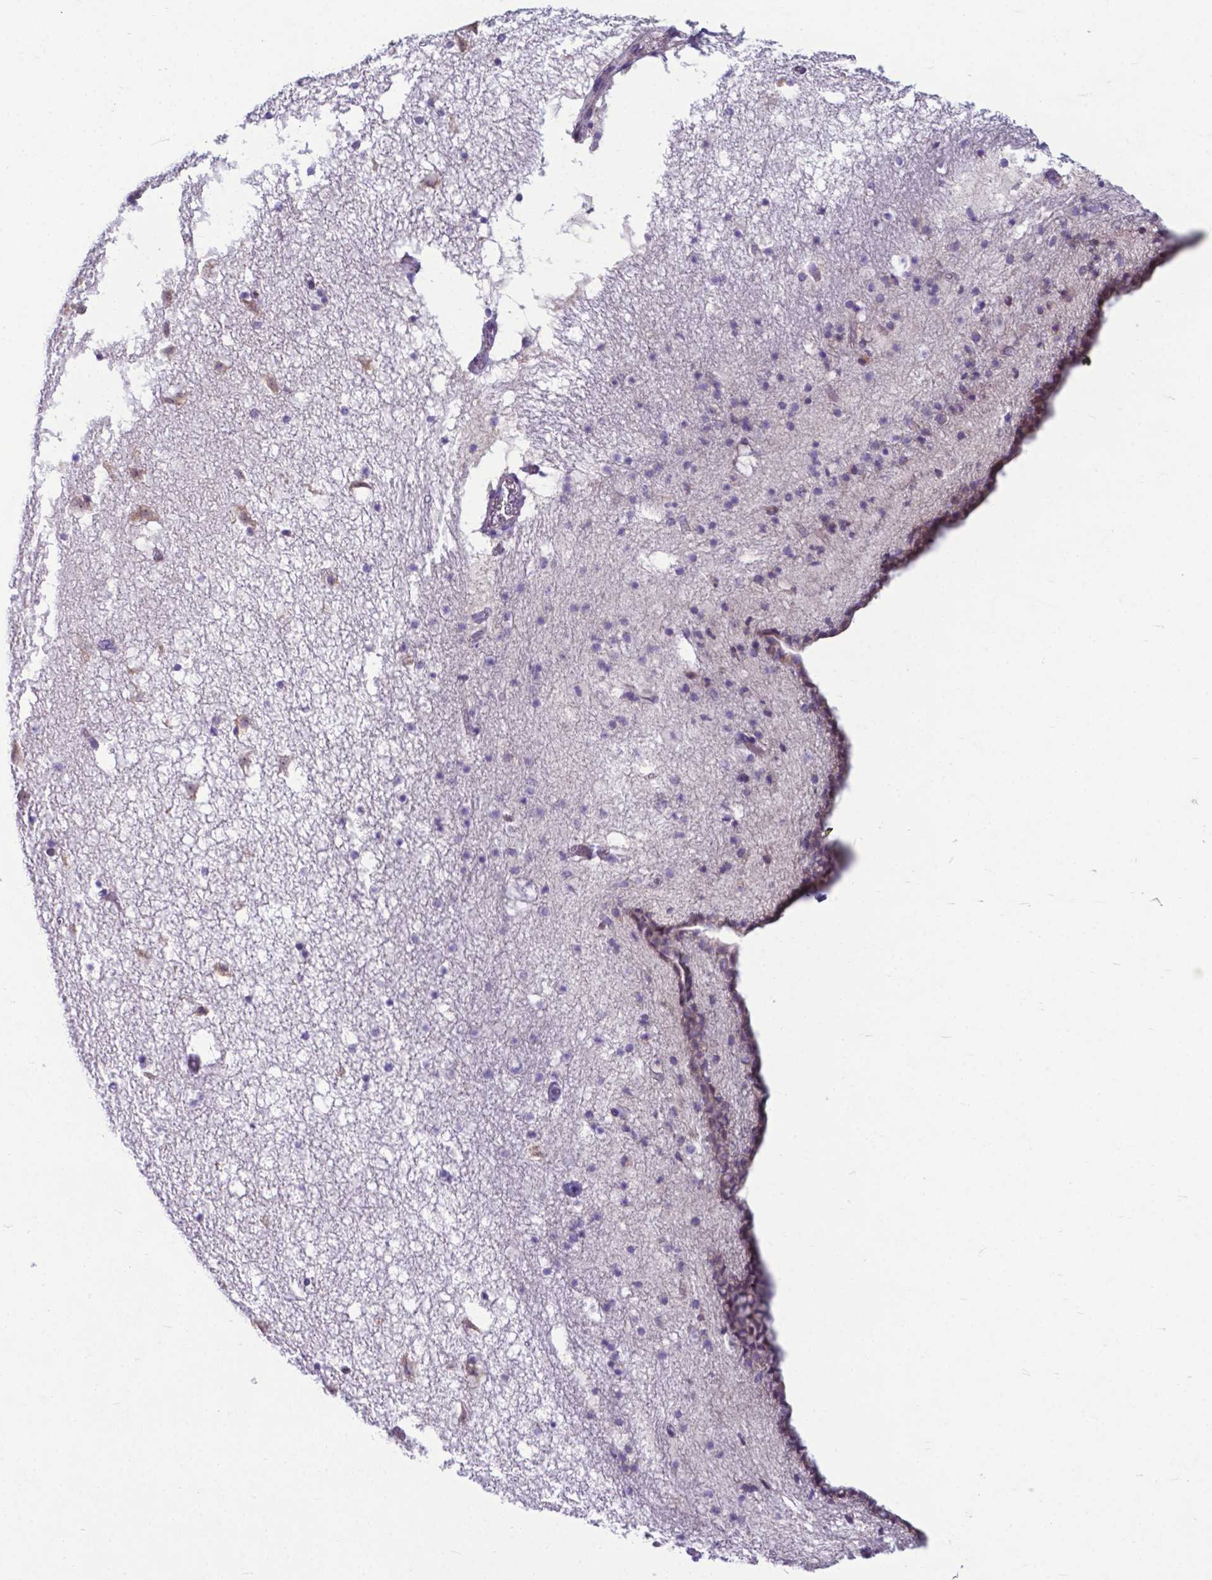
{"staining": {"intensity": "negative", "quantity": "none", "location": "none"}, "tissue": "caudate", "cell_type": "Glial cells", "image_type": "normal", "snomed": [{"axis": "morphology", "description": "Normal tissue, NOS"}, {"axis": "topography", "description": "Lateral ventricle wall"}], "caption": "DAB immunohistochemical staining of benign caudate displays no significant staining in glial cells.", "gene": "RPL6", "patient": {"sex": "female", "age": 42}}